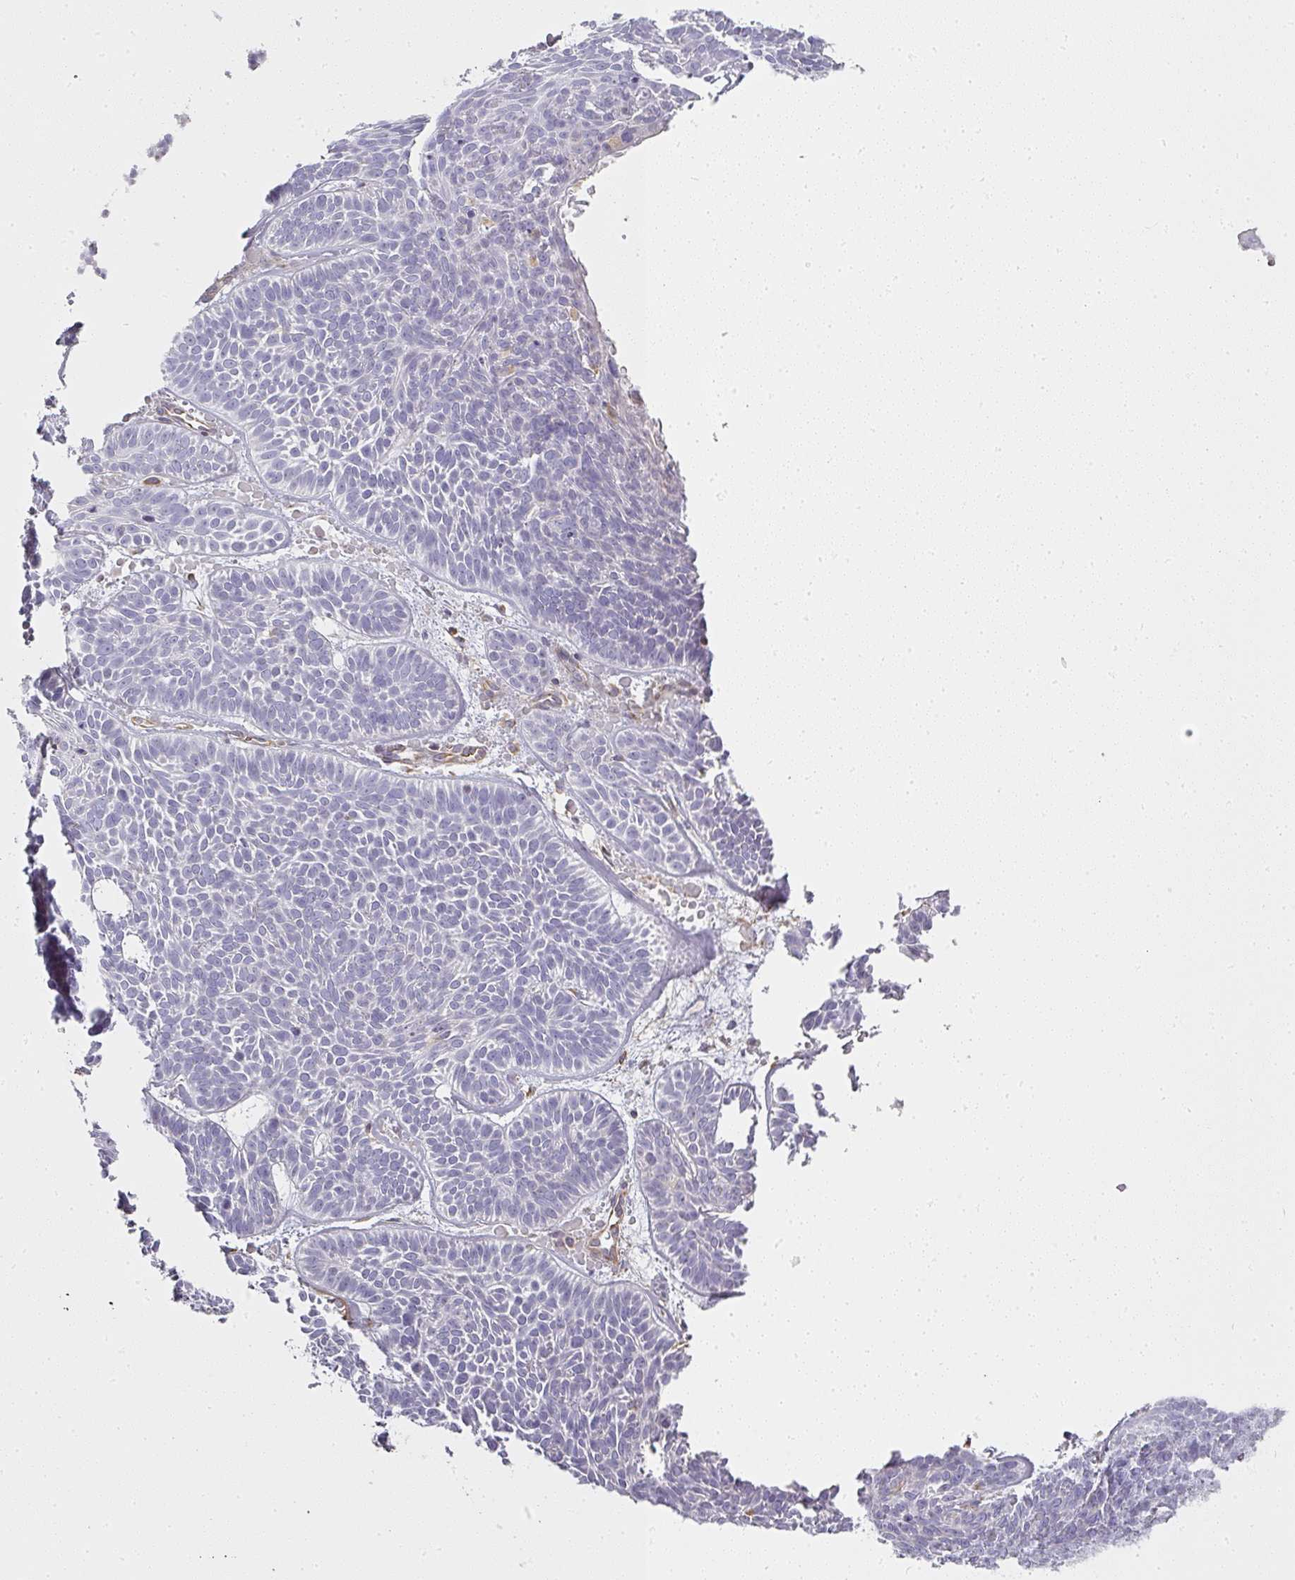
{"staining": {"intensity": "negative", "quantity": "none", "location": "none"}, "tissue": "skin cancer", "cell_type": "Tumor cells", "image_type": "cancer", "snomed": [{"axis": "morphology", "description": "Basal cell carcinoma"}, {"axis": "topography", "description": "Skin"}], "caption": "A histopathology image of human skin cancer is negative for staining in tumor cells. (Immunohistochemistry, brightfield microscopy, high magnification).", "gene": "ATP8B2", "patient": {"sex": "male", "age": 85}}